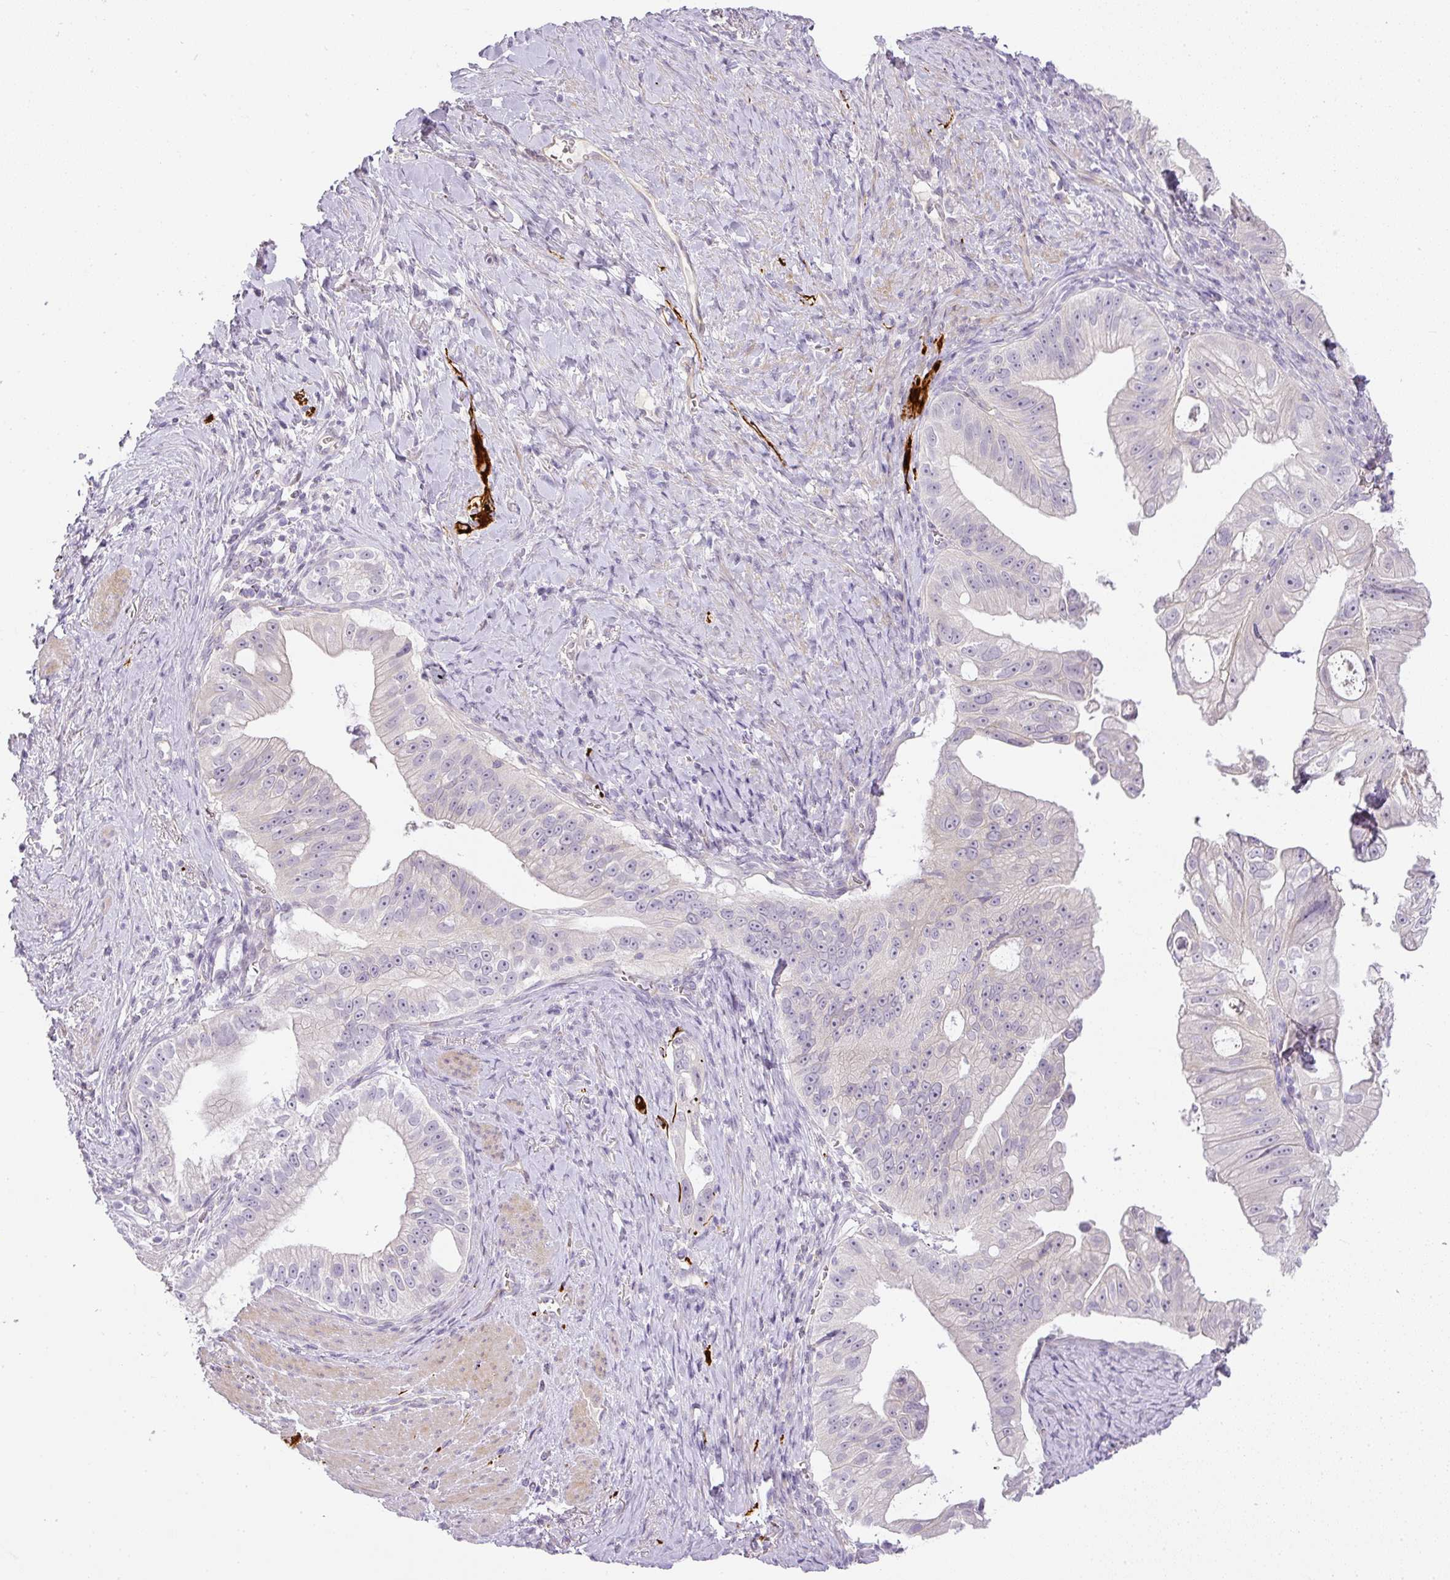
{"staining": {"intensity": "negative", "quantity": "none", "location": "none"}, "tissue": "pancreatic cancer", "cell_type": "Tumor cells", "image_type": "cancer", "snomed": [{"axis": "morphology", "description": "Adenocarcinoma, NOS"}, {"axis": "topography", "description": "Pancreas"}], "caption": "This is an immunohistochemistry (IHC) image of human pancreatic cancer (adenocarcinoma). There is no positivity in tumor cells.", "gene": "RAX2", "patient": {"sex": "male", "age": 70}}